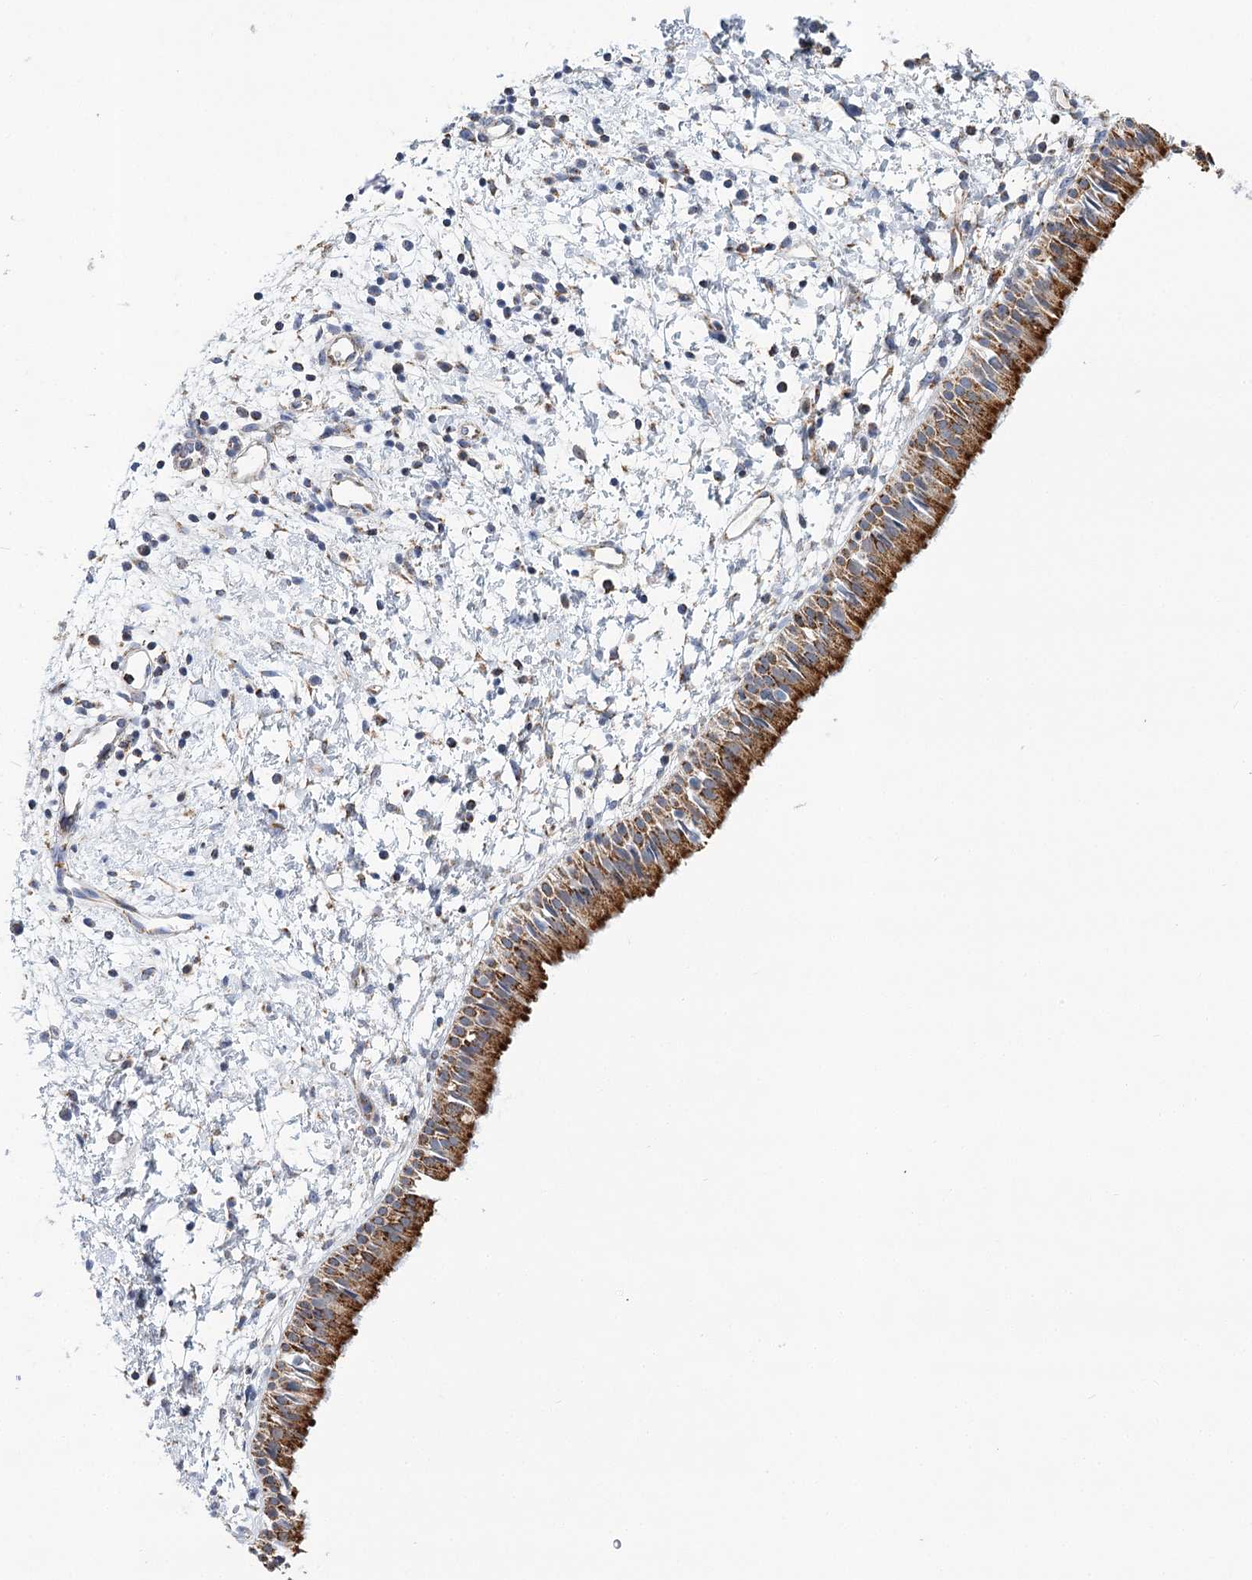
{"staining": {"intensity": "strong", "quantity": "25%-75%", "location": "cytoplasmic/membranous"}, "tissue": "nasopharynx", "cell_type": "Respiratory epithelial cells", "image_type": "normal", "snomed": [{"axis": "morphology", "description": "Normal tissue, NOS"}, {"axis": "topography", "description": "Nasopharynx"}], "caption": "Protein expression analysis of benign human nasopharynx reveals strong cytoplasmic/membranous positivity in about 25%-75% of respiratory epithelial cells.", "gene": "LSS", "patient": {"sex": "male", "age": 22}}